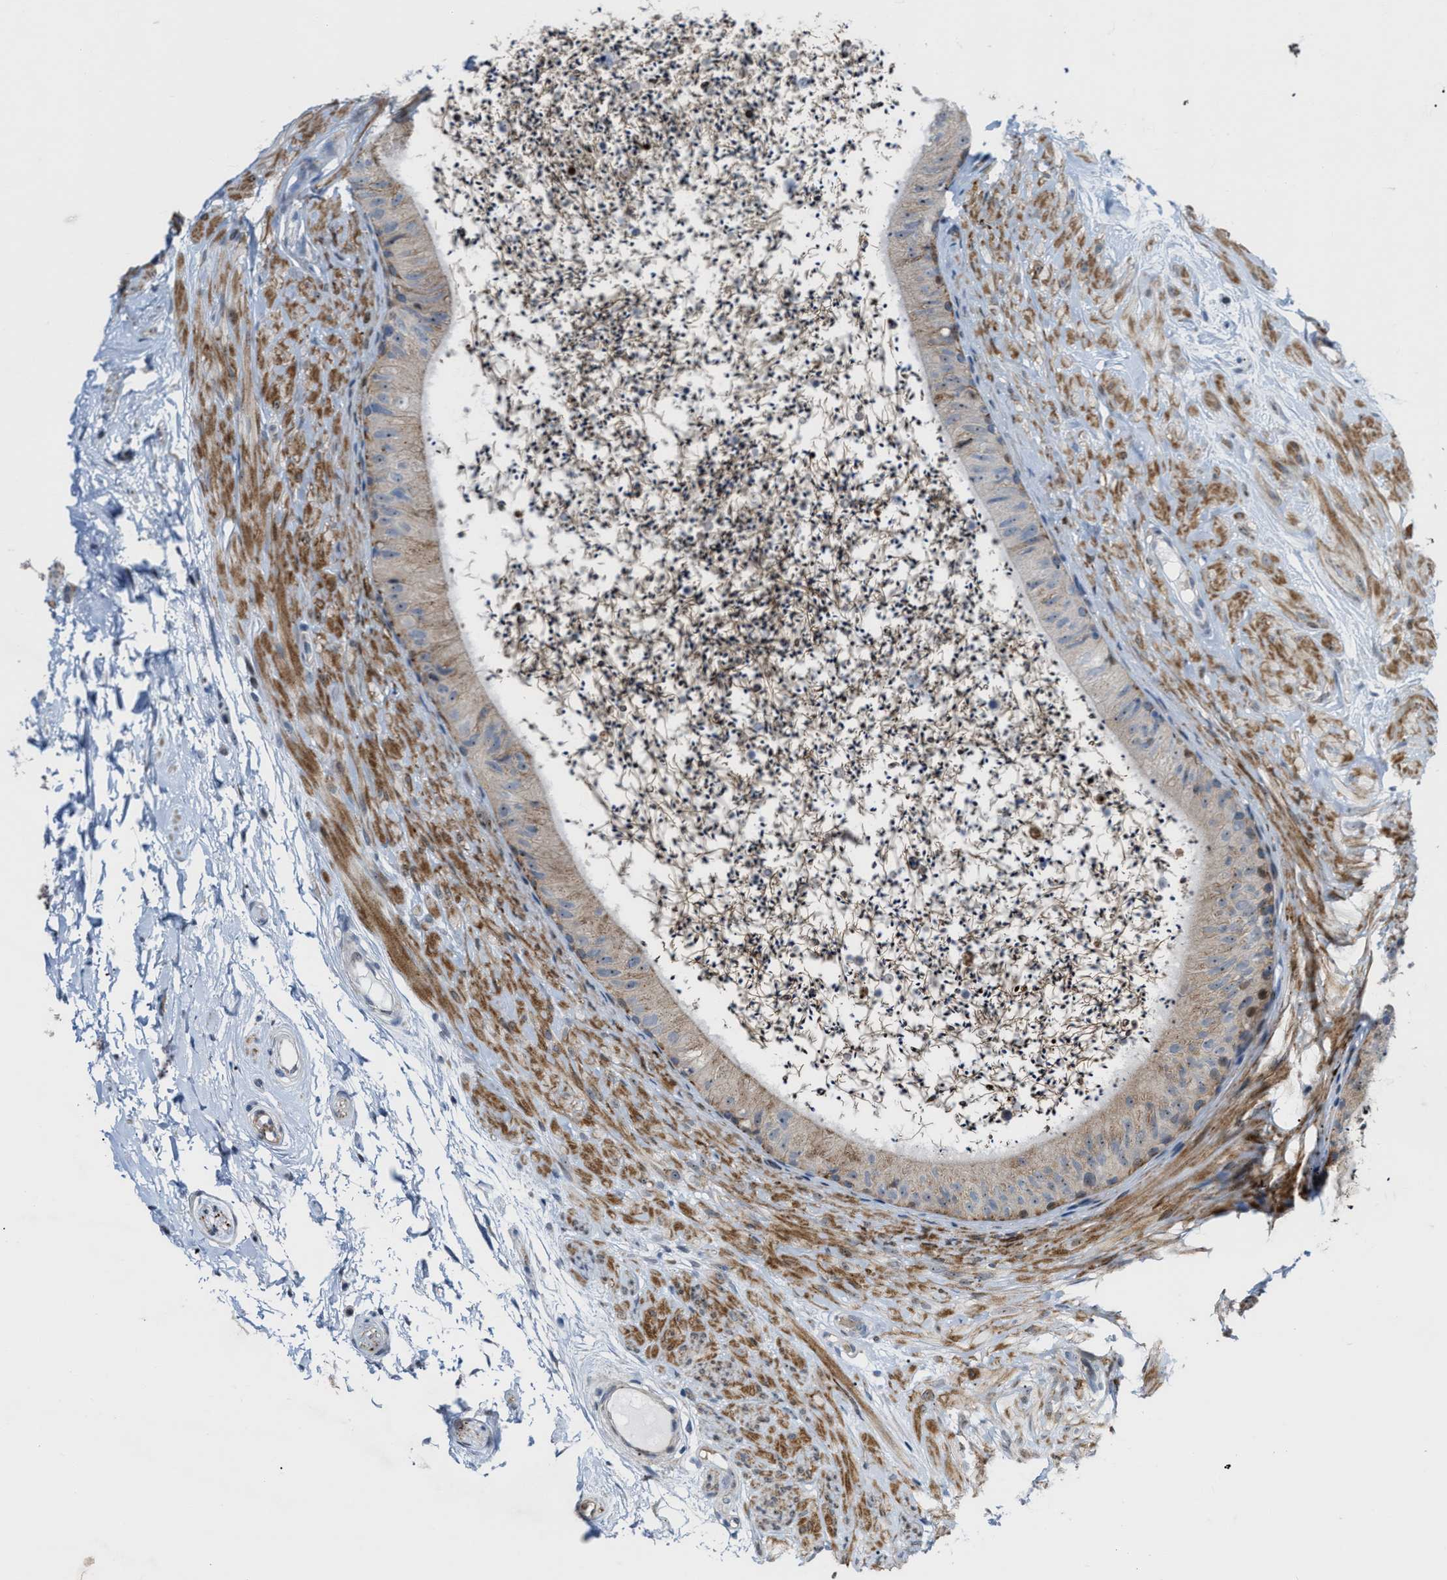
{"staining": {"intensity": "moderate", "quantity": "25%-75%", "location": "cytoplasmic/membranous,nuclear"}, "tissue": "epididymis", "cell_type": "Glandular cells", "image_type": "normal", "snomed": [{"axis": "morphology", "description": "Normal tissue, NOS"}, {"axis": "topography", "description": "Epididymis"}], "caption": "Moderate cytoplasmic/membranous,nuclear protein staining is appreciated in approximately 25%-75% of glandular cells in epididymis. The staining was performed using DAB to visualize the protein expression in brown, while the nuclei were stained in blue with hematoxylin (Magnification: 20x).", "gene": "POLR1F", "patient": {"sex": "male", "age": 56}}